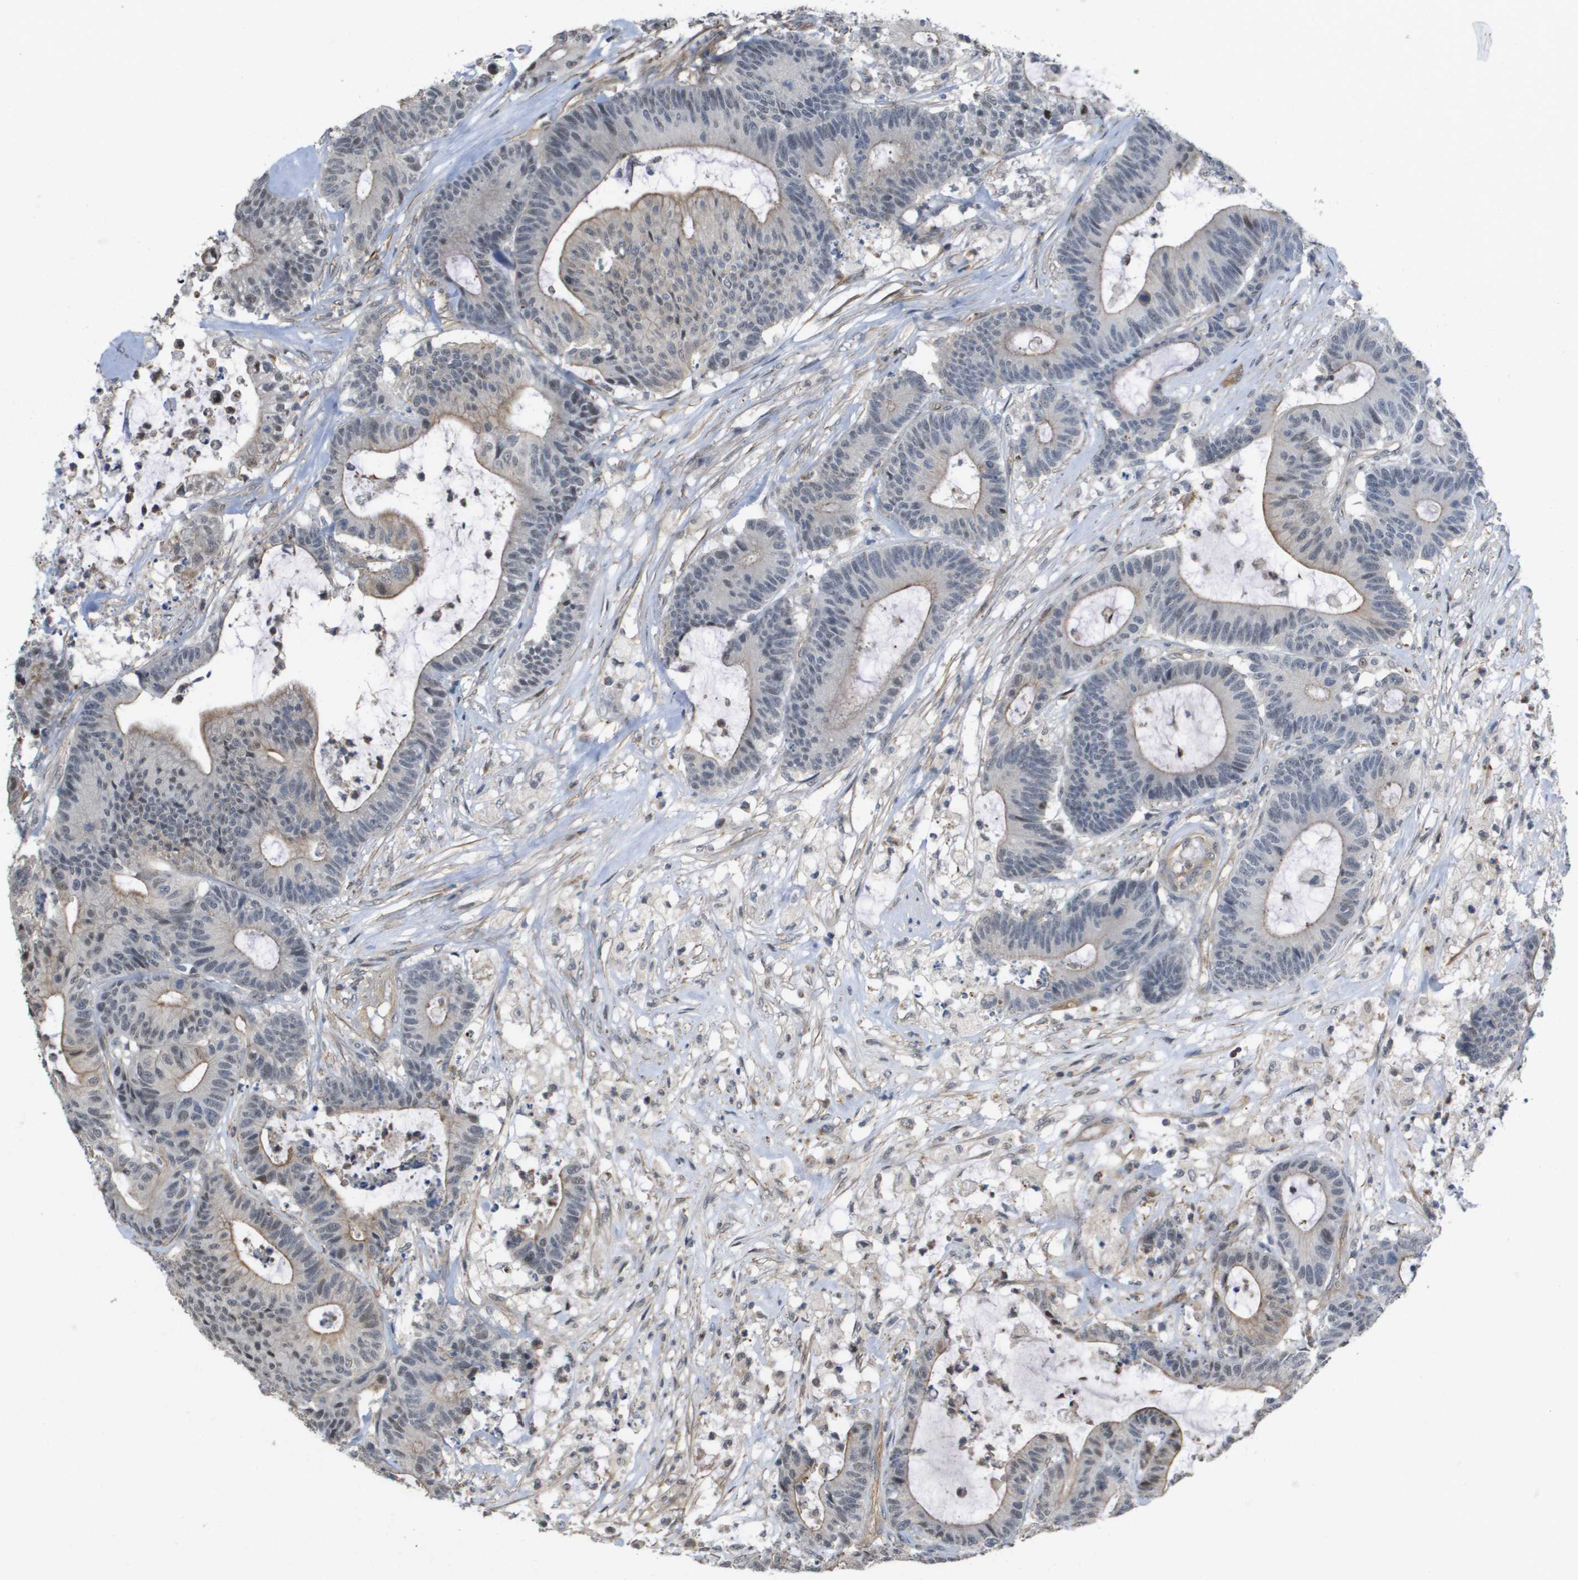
{"staining": {"intensity": "weak", "quantity": "25%-75%", "location": "cytoplasmic/membranous"}, "tissue": "colorectal cancer", "cell_type": "Tumor cells", "image_type": "cancer", "snomed": [{"axis": "morphology", "description": "Adenocarcinoma, NOS"}, {"axis": "topography", "description": "Colon"}], "caption": "Adenocarcinoma (colorectal) stained with a protein marker shows weak staining in tumor cells.", "gene": "RNF112", "patient": {"sex": "female", "age": 84}}